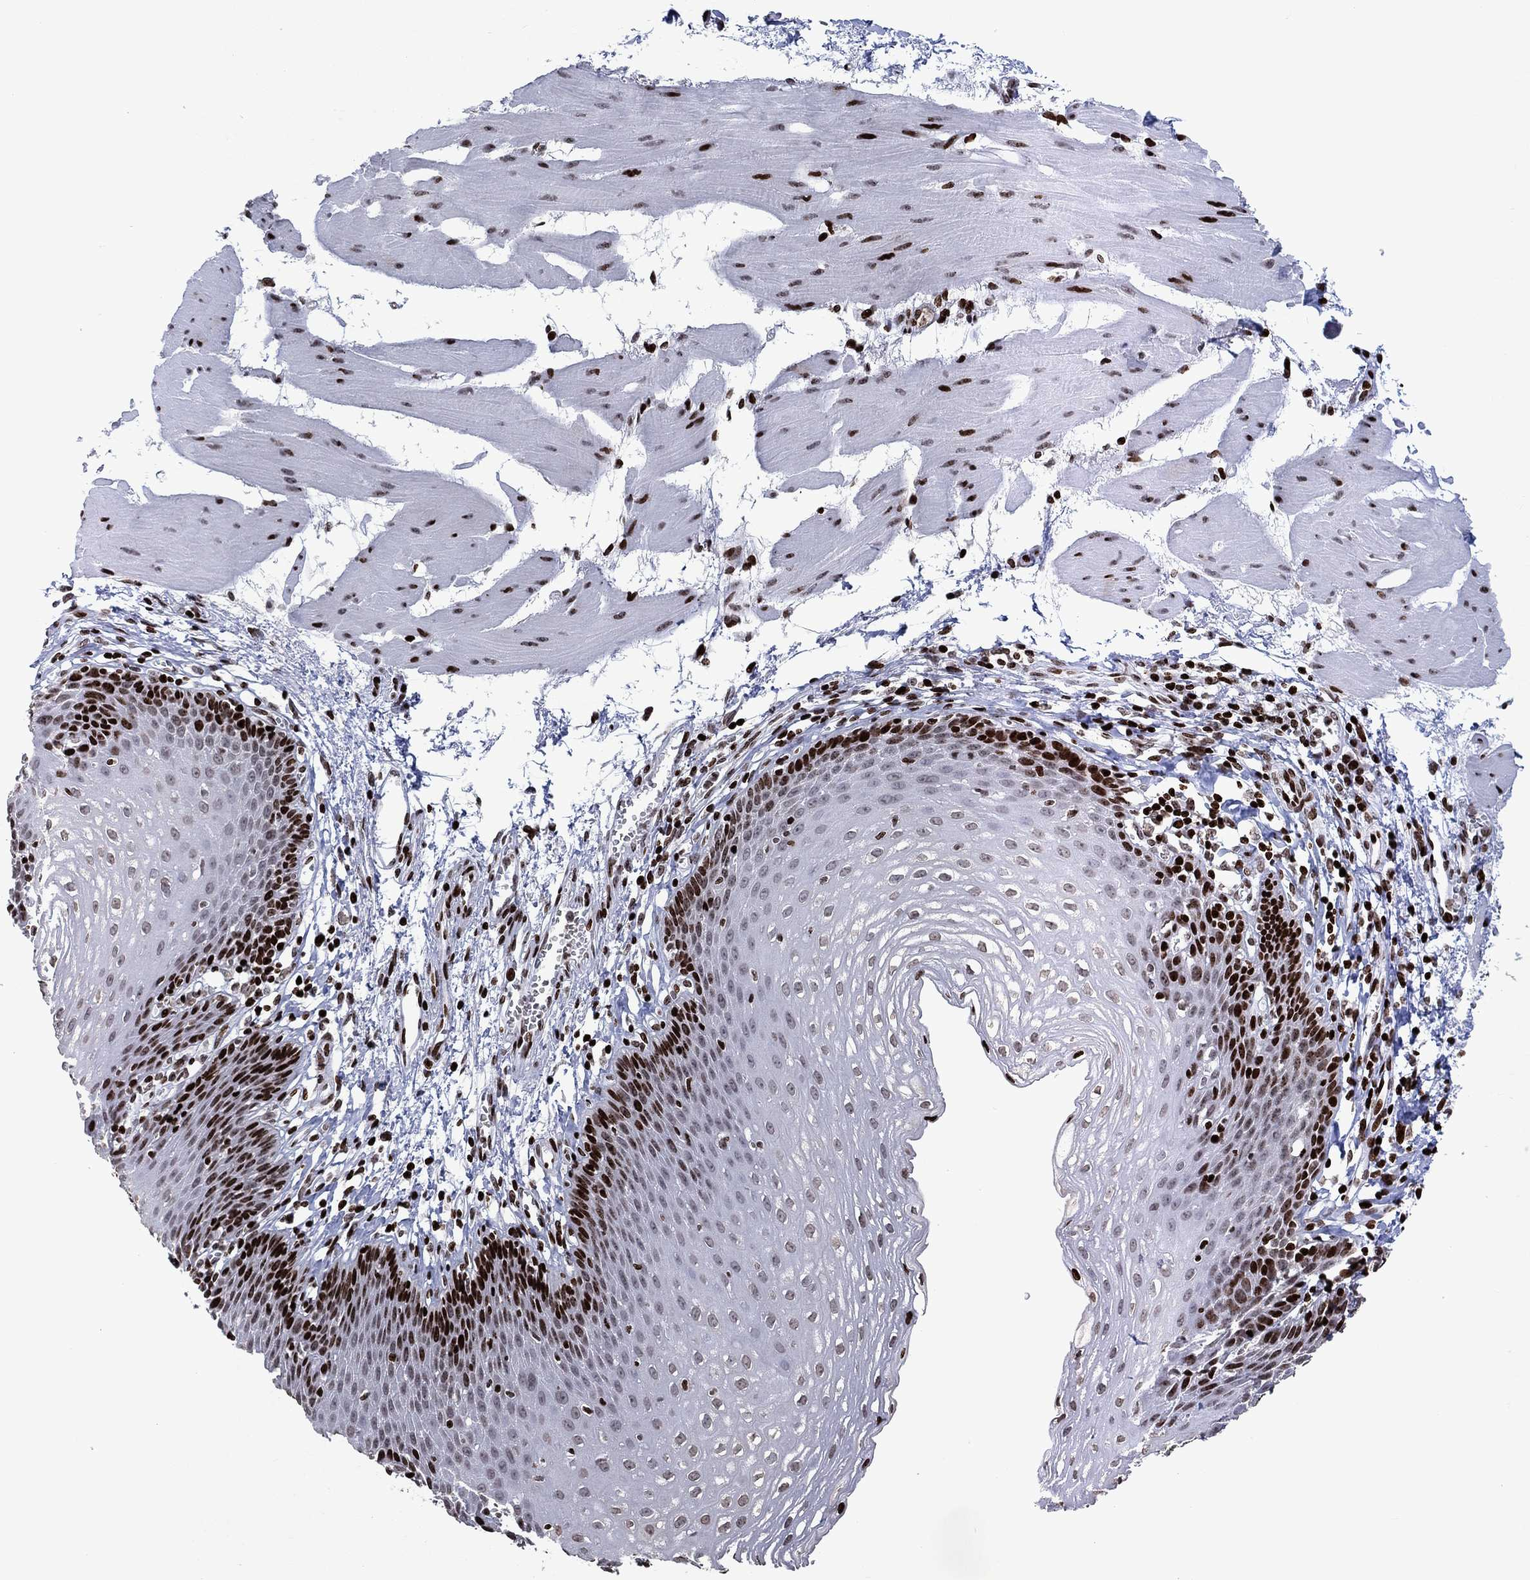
{"staining": {"intensity": "strong", "quantity": "25%-75%", "location": "nuclear"}, "tissue": "esophagus", "cell_type": "Squamous epithelial cells", "image_type": "normal", "snomed": [{"axis": "morphology", "description": "Normal tissue, NOS"}, {"axis": "topography", "description": "Esophagus"}], "caption": "Strong nuclear protein staining is appreciated in about 25%-75% of squamous epithelial cells in esophagus. (IHC, brightfield microscopy, high magnification).", "gene": "SRSF3", "patient": {"sex": "female", "age": 64}}